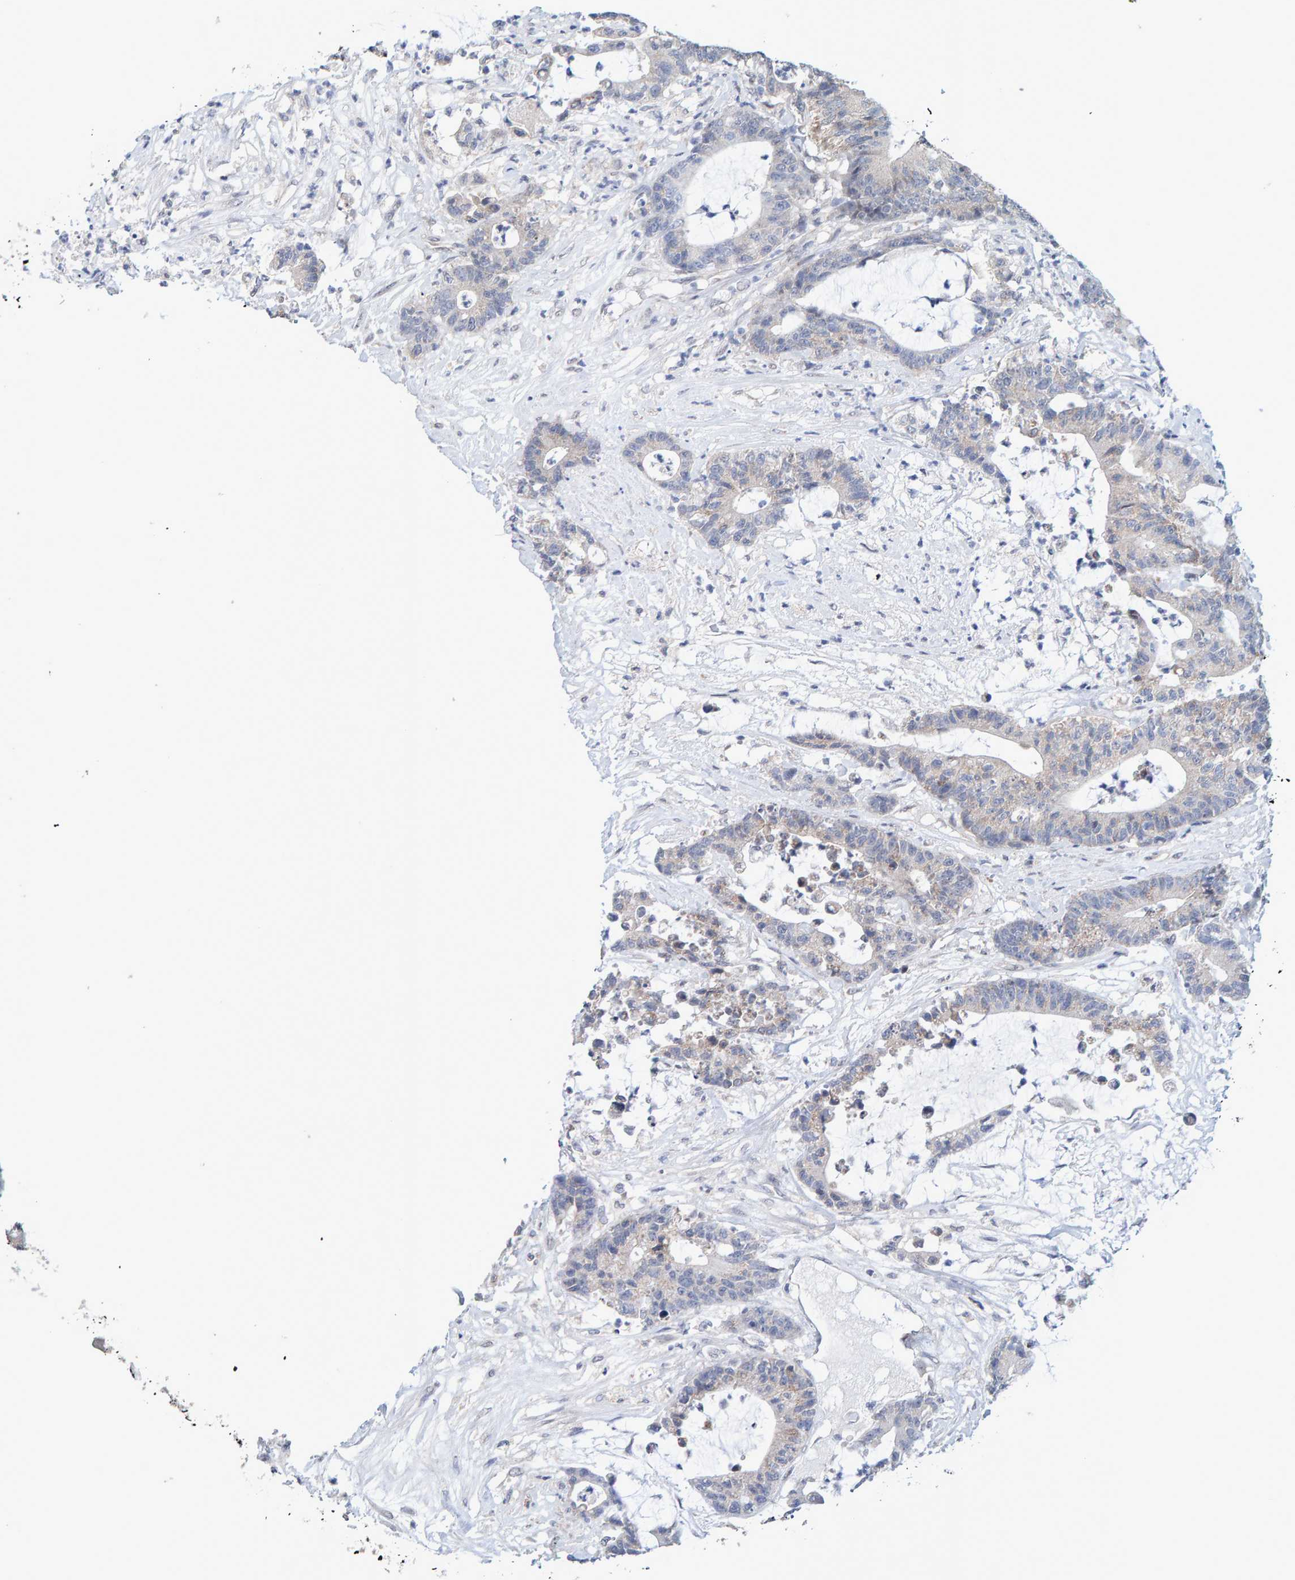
{"staining": {"intensity": "weak", "quantity": "<25%", "location": "cytoplasmic/membranous"}, "tissue": "colorectal cancer", "cell_type": "Tumor cells", "image_type": "cancer", "snomed": [{"axis": "morphology", "description": "Adenocarcinoma, NOS"}, {"axis": "topography", "description": "Colon"}], "caption": "There is no significant expression in tumor cells of colorectal cancer (adenocarcinoma).", "gene": "USP43", "patient": {"sex": "female", "age": 84}}